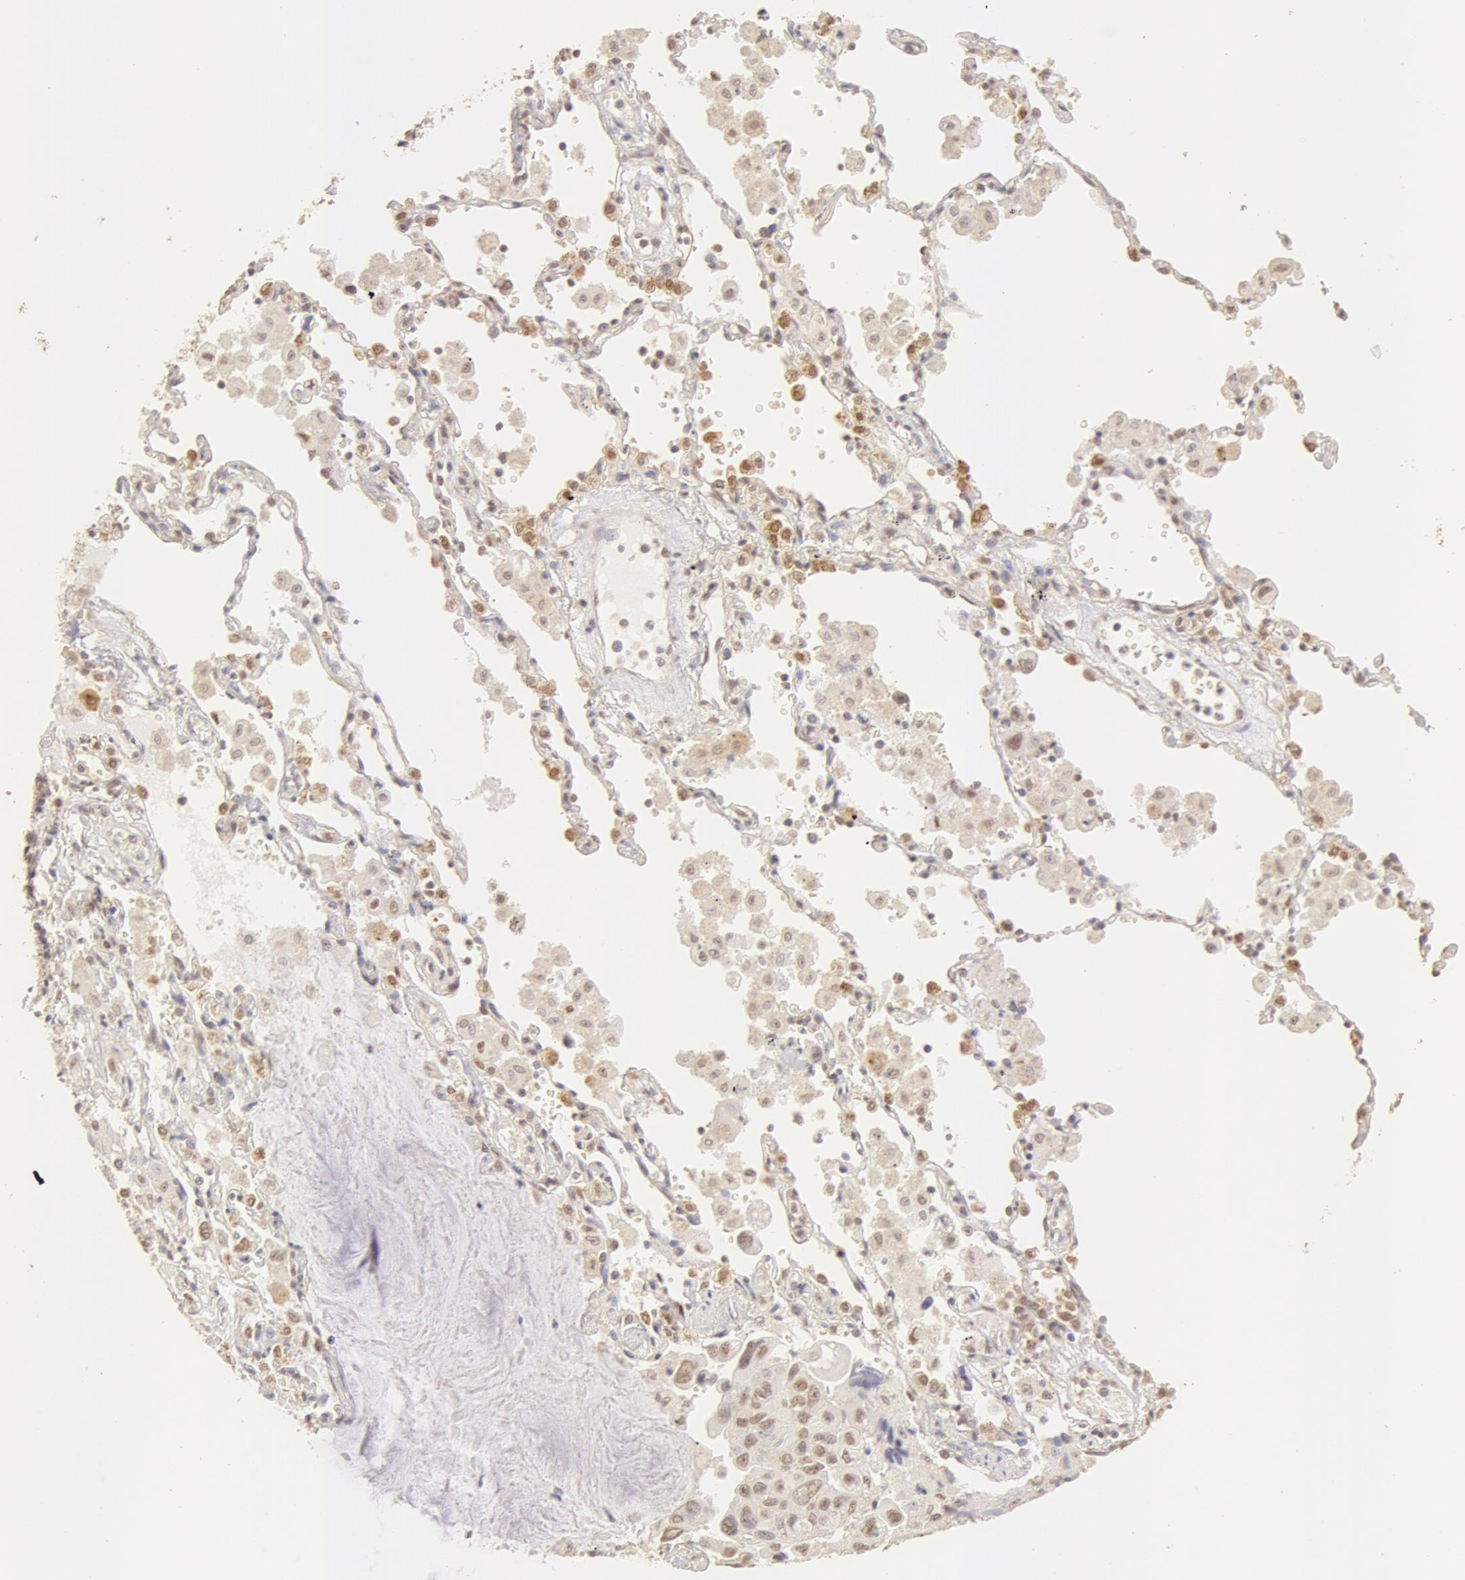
{"staining": {"intensity": "weak", "quantity": ">75%", "location": "cytoplasmic/membranous,nuclear"}, "tissue": "lung cancer", "cell_type": "Tumor cells", "image_type": "cancer", "snomed": [{"axis": "morphology", "description": "Adenocarcinoma, NOS"}, {"axis": "topography", "description": "Lung"}], "caption": "A high-resolution histopathology image shows IHC staining of lung cancer (adenocarcinoma), which demonstrates weak cytoplasmic/membranous and nuclear expression in about >75% of tumor cells.", "gene": "SNRNP70", "patient": {"sex": "male", "age": 64}}